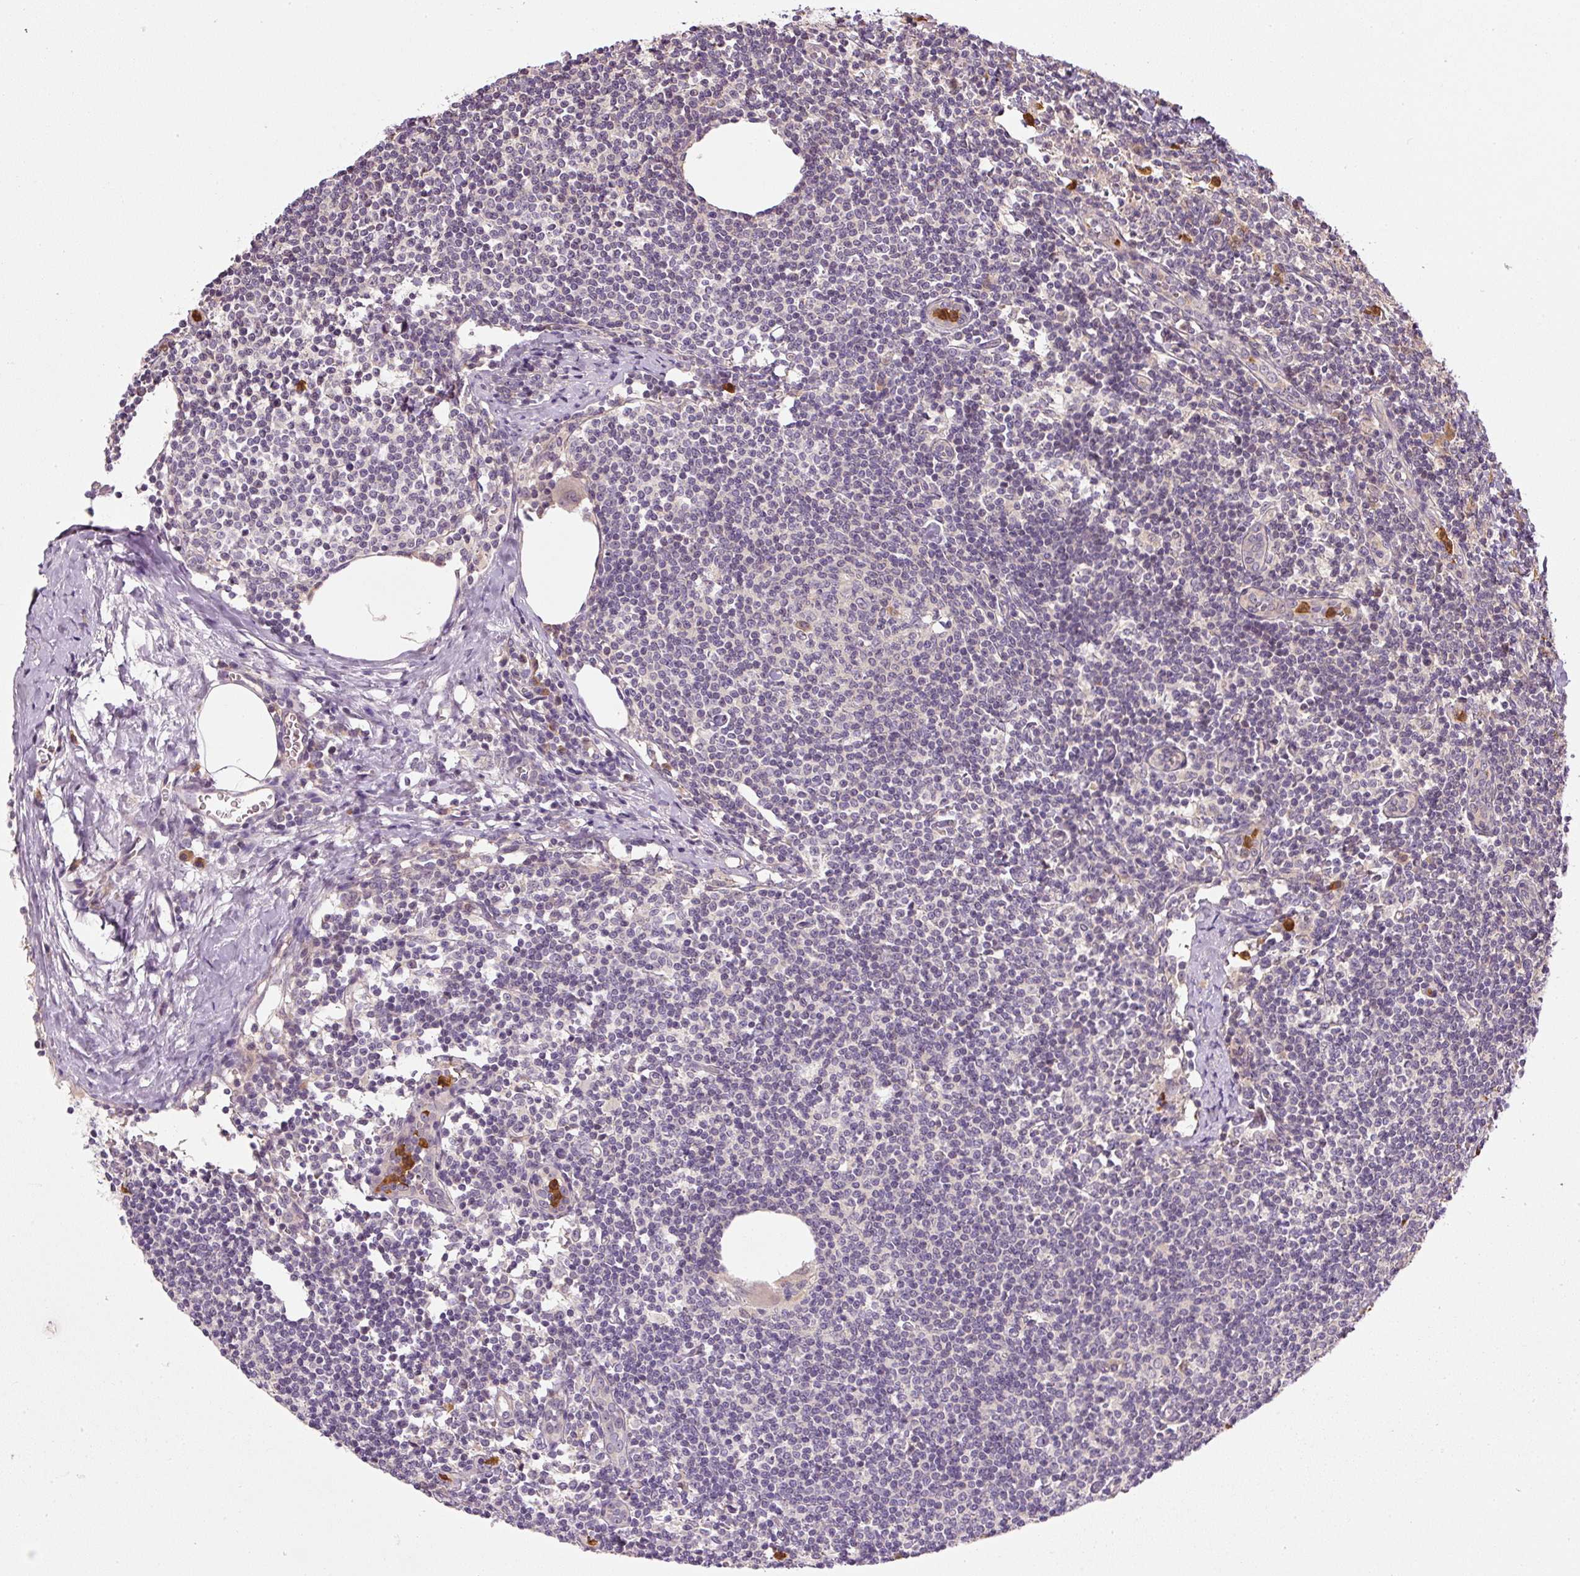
{"staining": {"intensity": "negative", "quantity": "none", "location": "none"}, "tissue": "lymph node", "cell_type": "Germinal center cells", "image_type": "normal", "snomed": [{"axis": "morphology", "description": "Normal tissue, NOS"}, {"axis": "topography", "description": "Lymph node"}], "caption": "The photomicrograph shows no staining of germinal center cells in benign lymph node.", "gene": "CTTNBP2", "patient": {"sex": "female", "age": 59}}